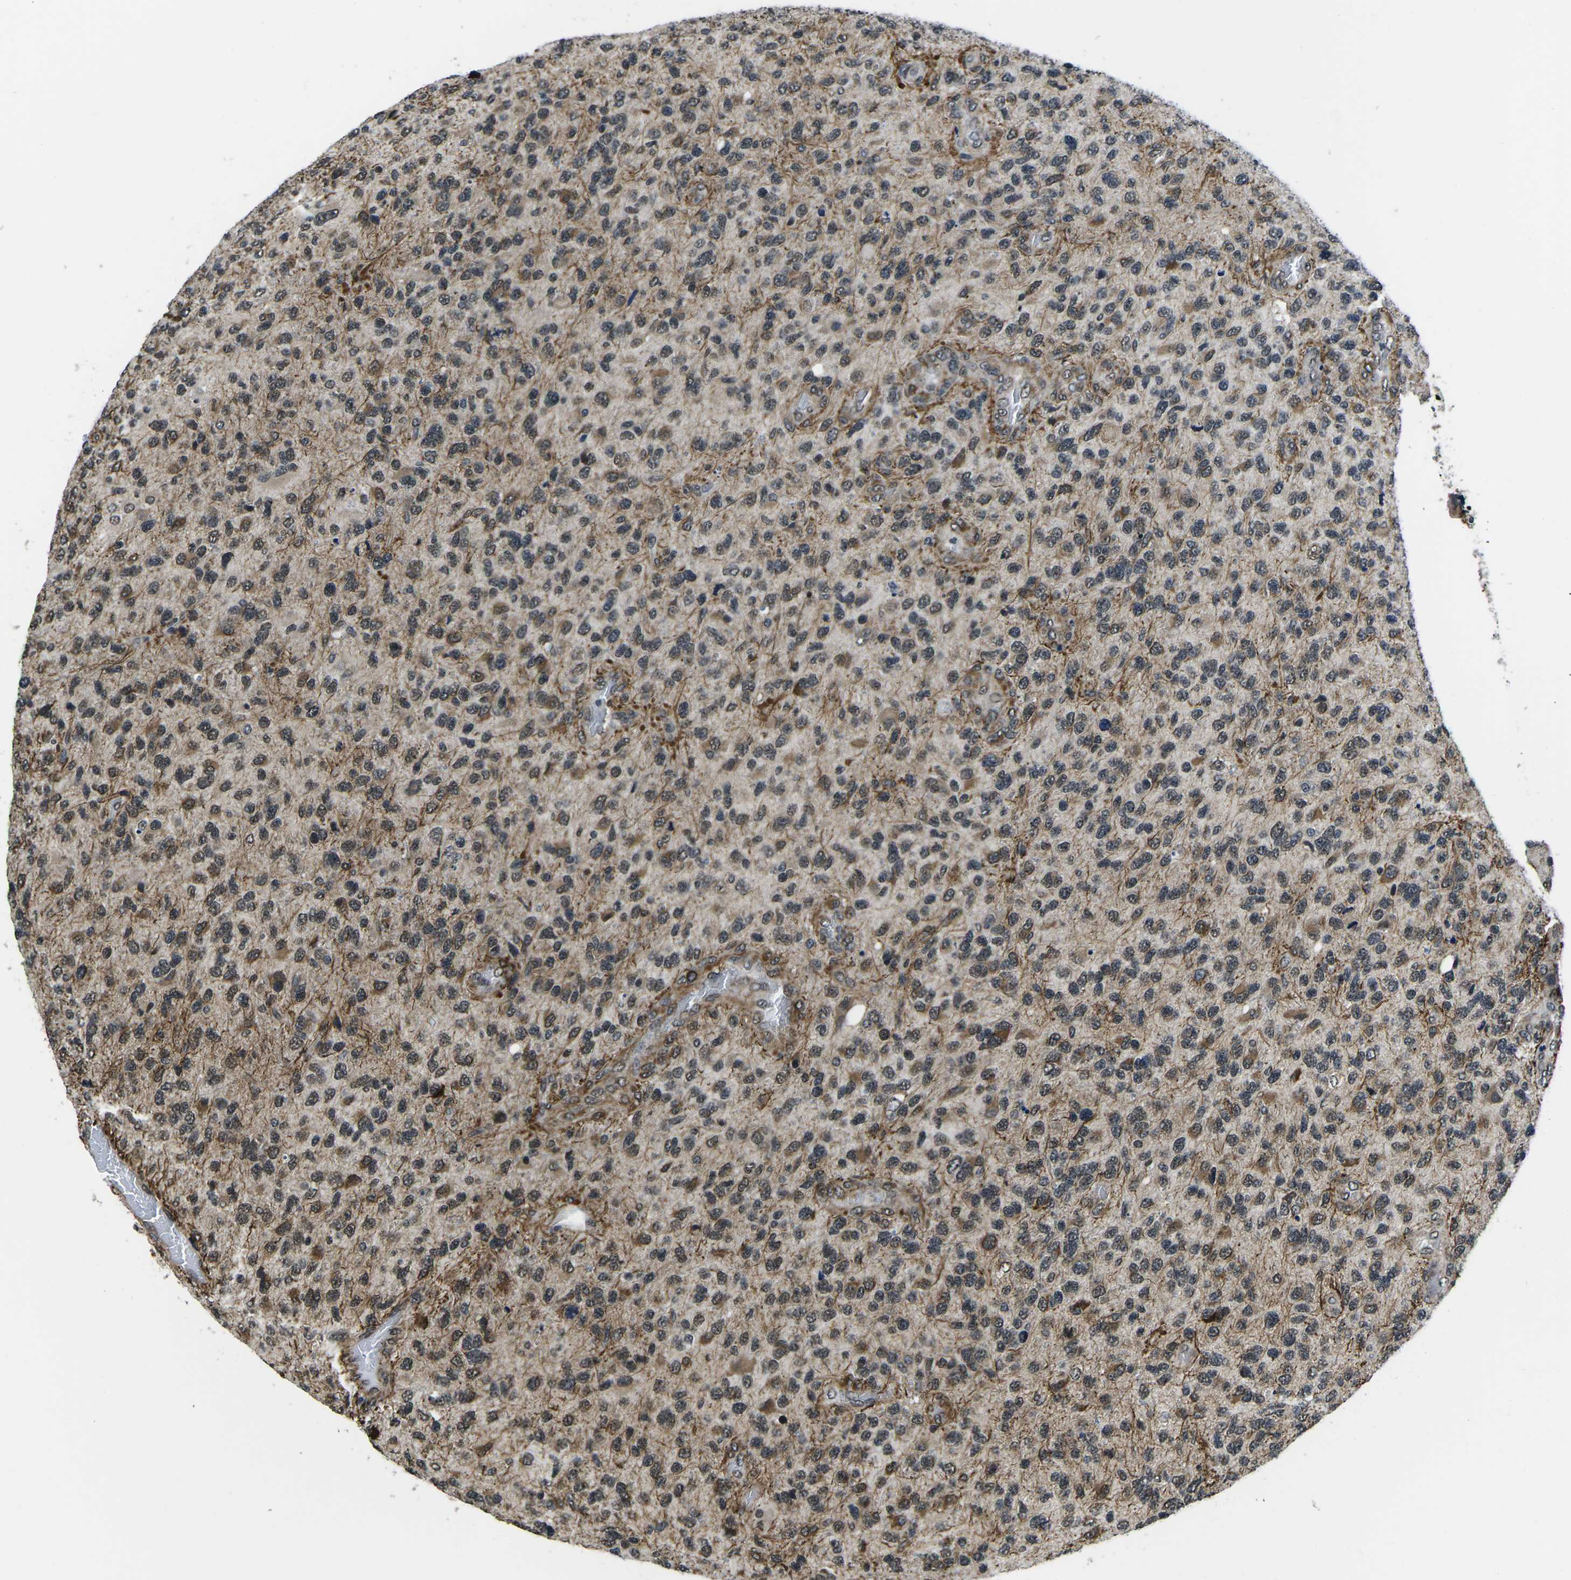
{"staining": {"intensity": "moderate", "quantity": "25%-75%", "location": "nuclear"}, "tissue": "glioma", "cell_type": "Tumor cells", "image_type": "cancer", "snomed": [{"axis": "morphology", "description": "Glioma, malignant, High grade"}, {"axis": "topography", "description": "Brain"}], "caption": "The image displays immunohistochemical staining of glioma. There is moderate nuclear expression is appreciated in approximately 25%-75% of tumor cells.", "gene": "CCNE1", "patient": {"sex": "female", "age": 58}}